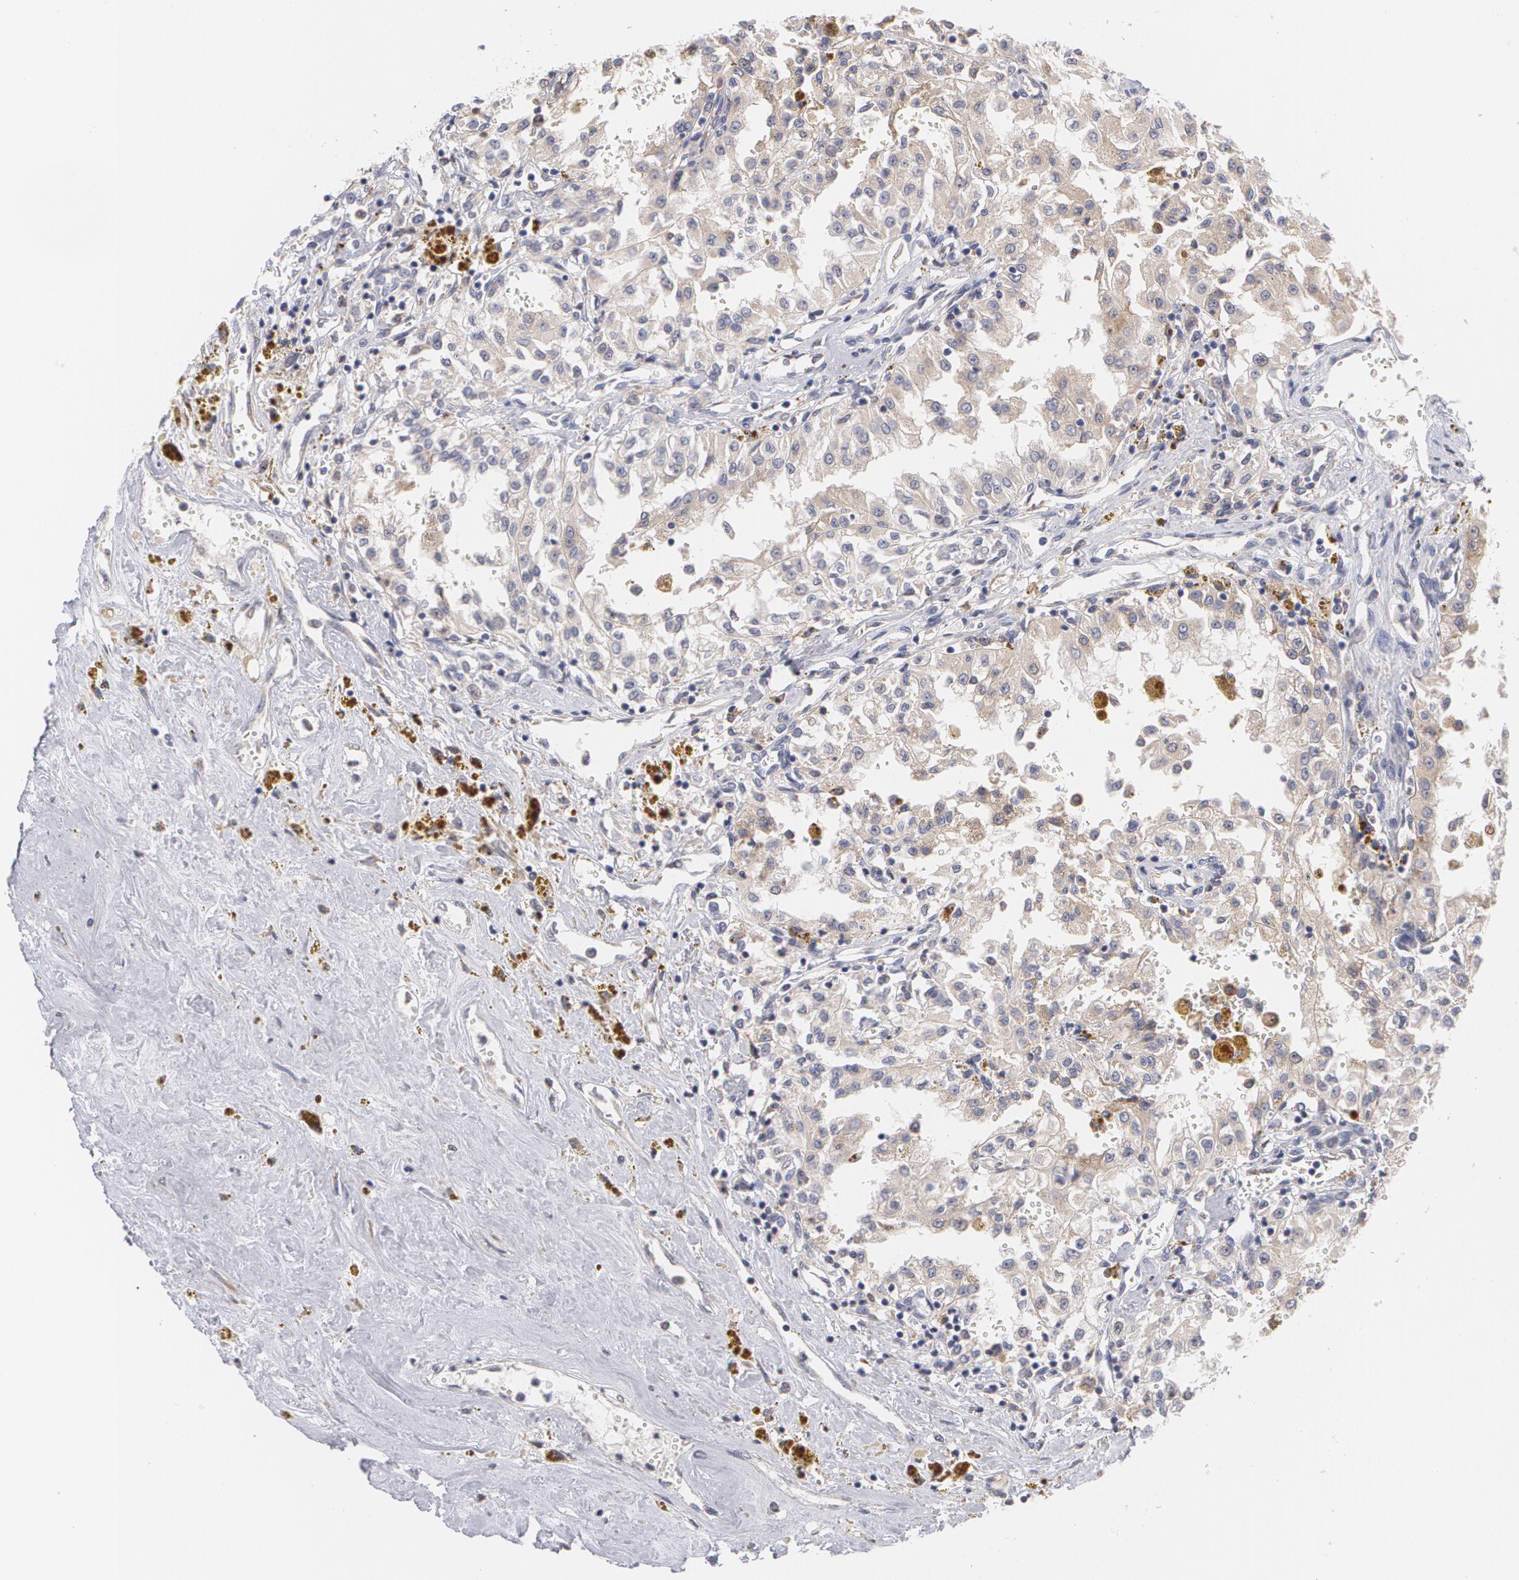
{"staining": {"intensity": "strong", "quantity": ">75%", "location": "cytoplasmic/membranous"}, "tissue": "renal cancer", "cell_type": "Tumor cells", "image_type": "cancer", "snomed": [{"axis": "morphology", "description": "Adenocarcinoma, NOS"}, {"axis": "topography", "description": "Kidney"}], "caption": "This is a micrograph of IHC staining of renal cancer (adenocarcinoma), which shows strong positivity in the cytoplasmic/membranous of tumor cells.", "gene": "MTHFD1", "patient": {"sex": "male", "age": 78}}